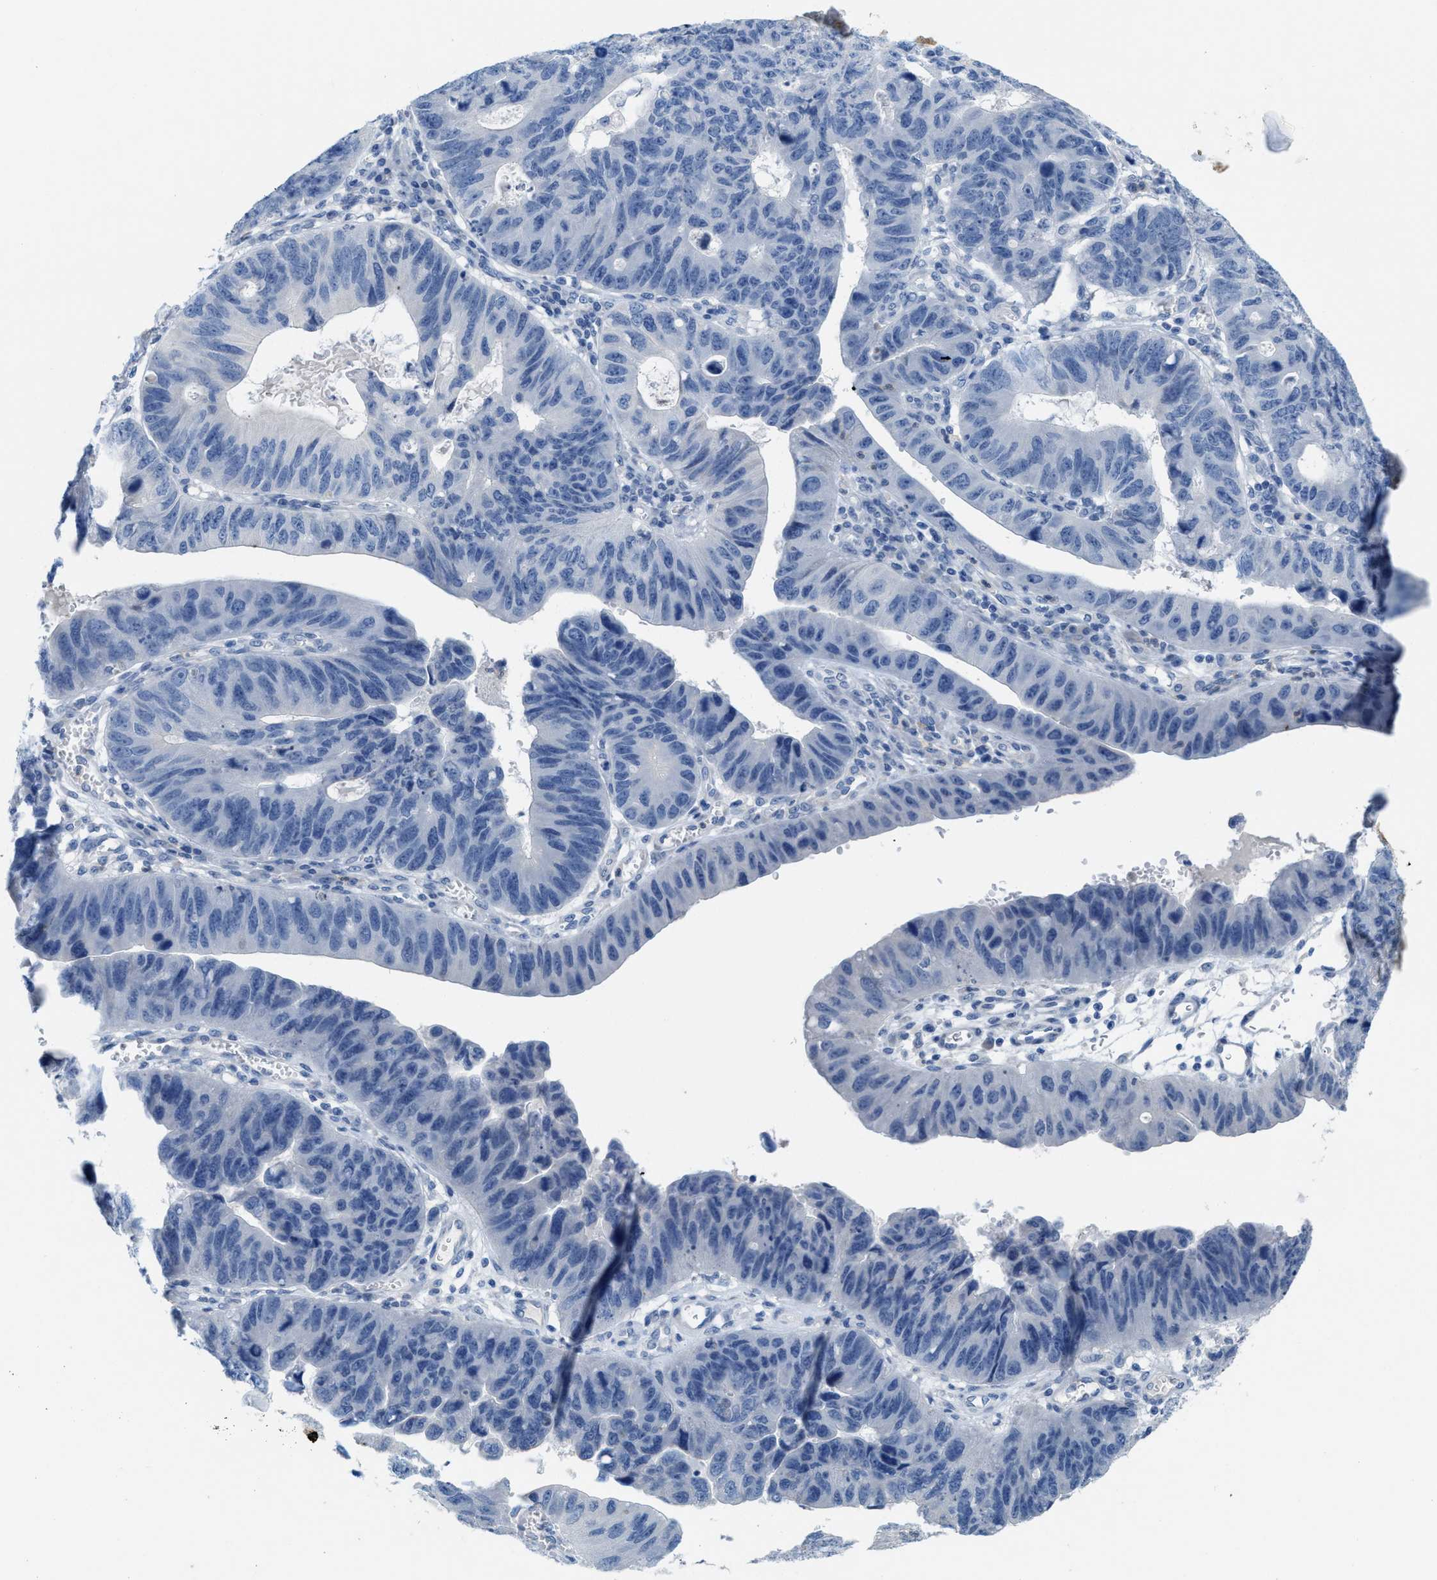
{"staining": {"intensity": "negative", "quantity": "none", "location": "none"}, "tissue": "stomach cancer", "cell_type": "Tumor cells", "image_type": "cancer", "snomed": [{"axis": "morphology", "description": "Adenocarcinoma, NOS"}, {"axis": "topography", "description": "Stomach"}], "caption": "There is no significant expression in tumor cells of stomach cancer (adenocarcinoma). (IHC, brightfield microscopy, high magnification).", "gene": "CPA2", "patient": {"sex": "male", "age": 59}}